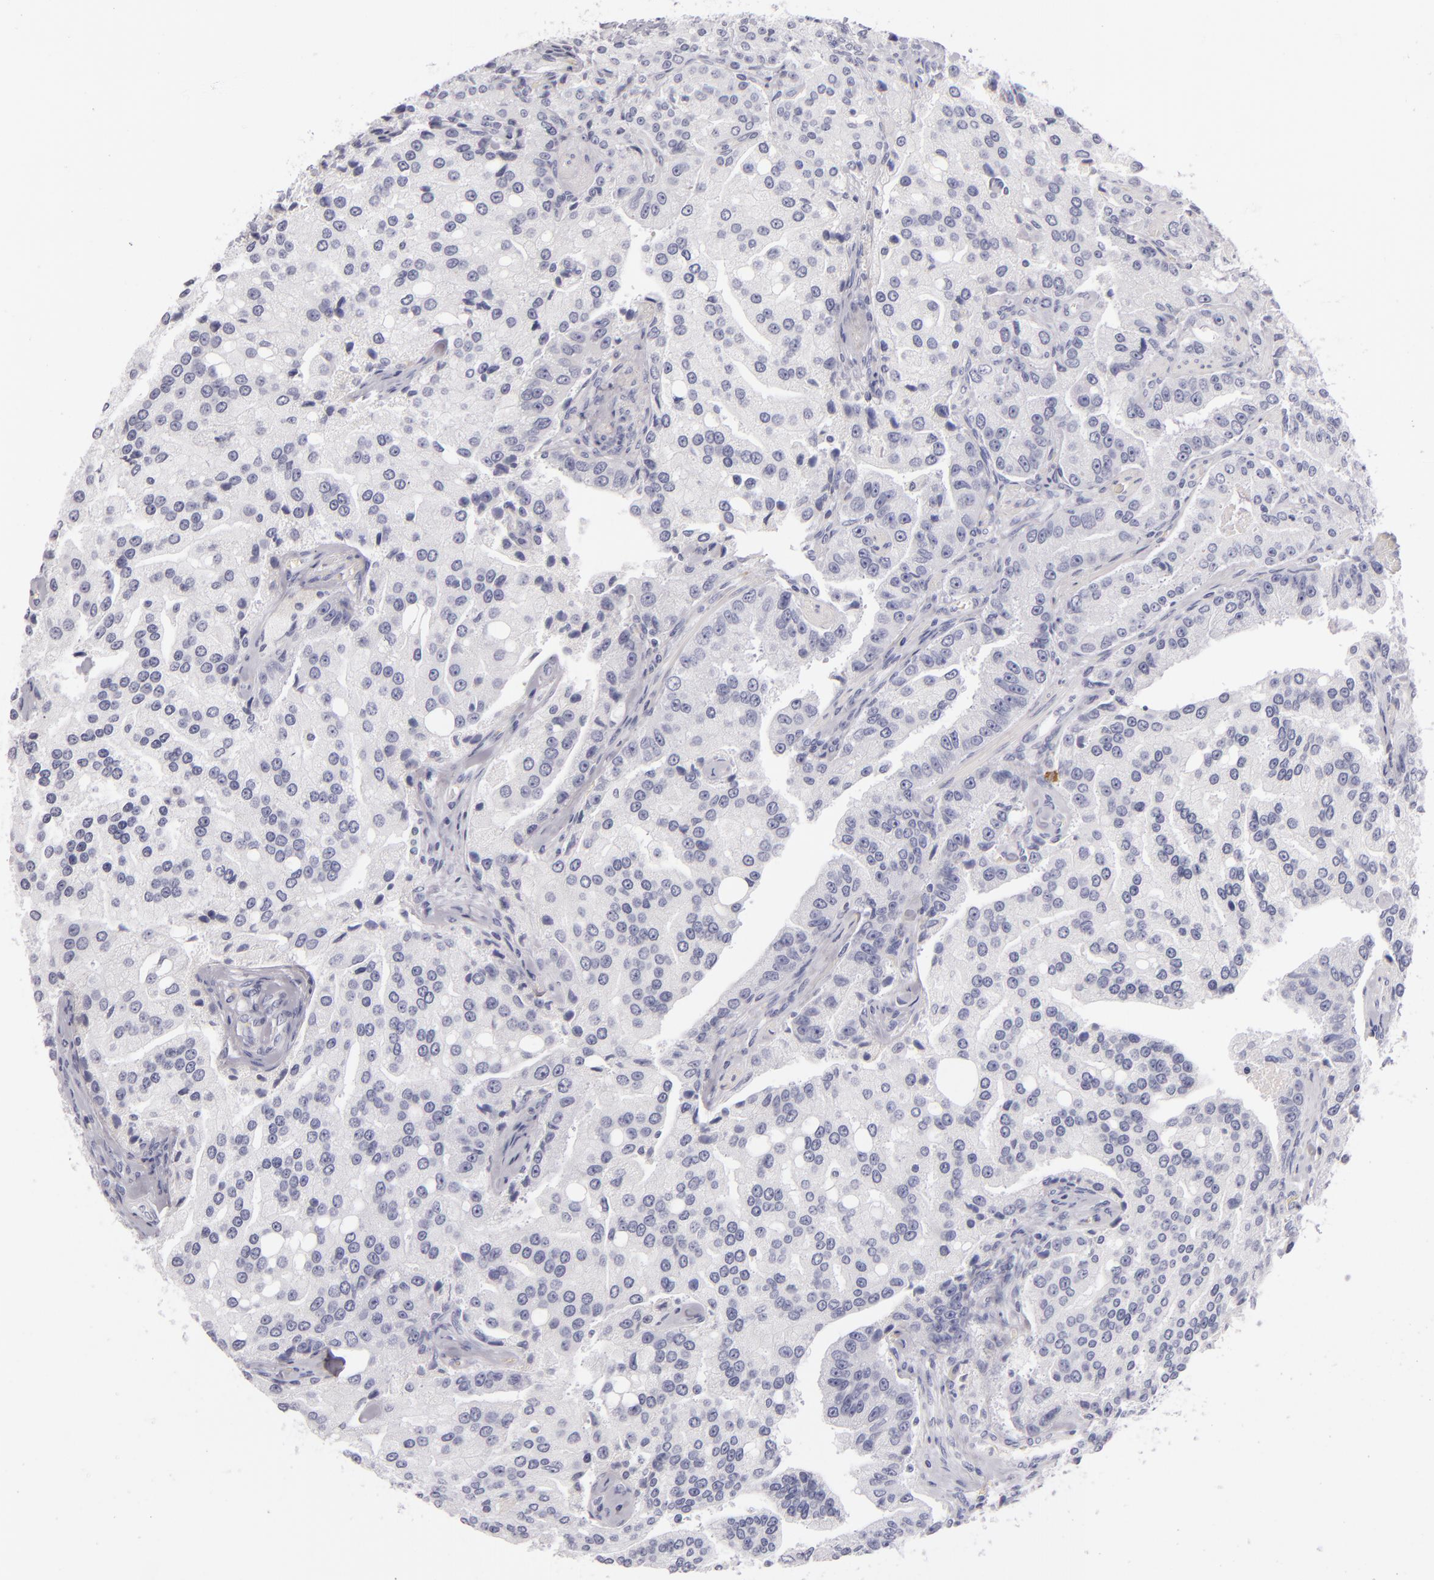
{"staining": {"intensity": "negative", "quantity": "none", "location": "none"}, "tissue": "prostate cancer", "cell_type": "Tumor cells", "image_type": "cancer", "snomed": [{"axis": "morphology", "description": "Adenocarcinoma, Medium grade"}, {"axis": "topography", "description": "Prostate"}], "caption": "Immunohistochemistry micrograph of human prostate cancer (adenocarcinoma (medium-grade)) stained for a protein (brown), which demonstrates no positivity in tumor cells.", "gene": "CD207", "patient": {"sex": "male", "age": 72}}